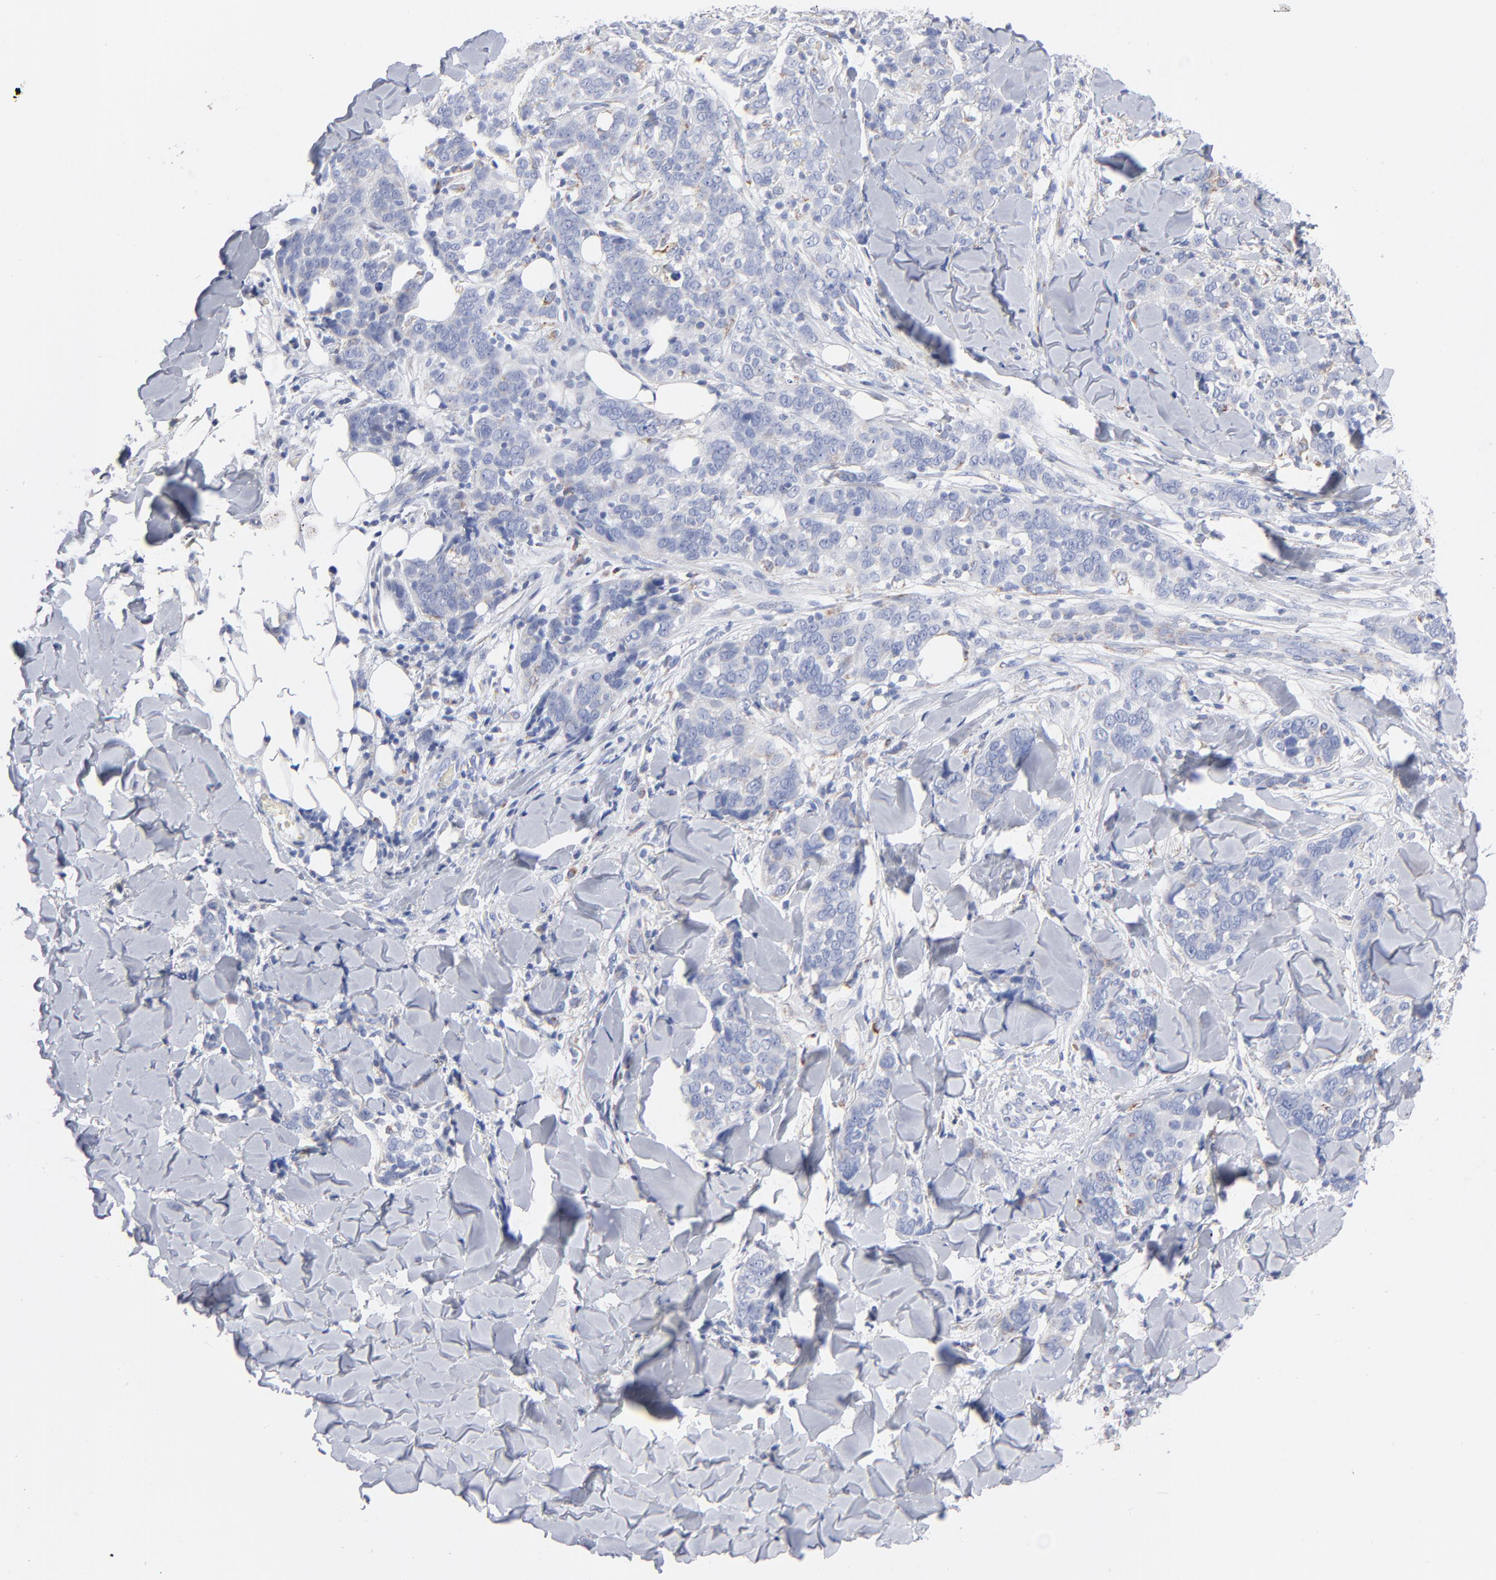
{"staining": {"intensity": "negative", "quantity": "none", "location": "none"}, "tissue": "skin cancer", "cell_type": "Tumor cells", "image_type": "cancer", "snomed": [{"axis": "morphology", "description": "Normal tissue, NOS"}, {"axis": "morphology", "description": "Squamous cell carcinoma, NOS"}, {"axis": "topography", "description": "Skin"}], "caption": "This is an IHC micrograph of skin squamous cell carcinoma. There is no staining in tumor cells.", "gene": "CHCHD10", "patient": {"sex": "female", "age": 83}}